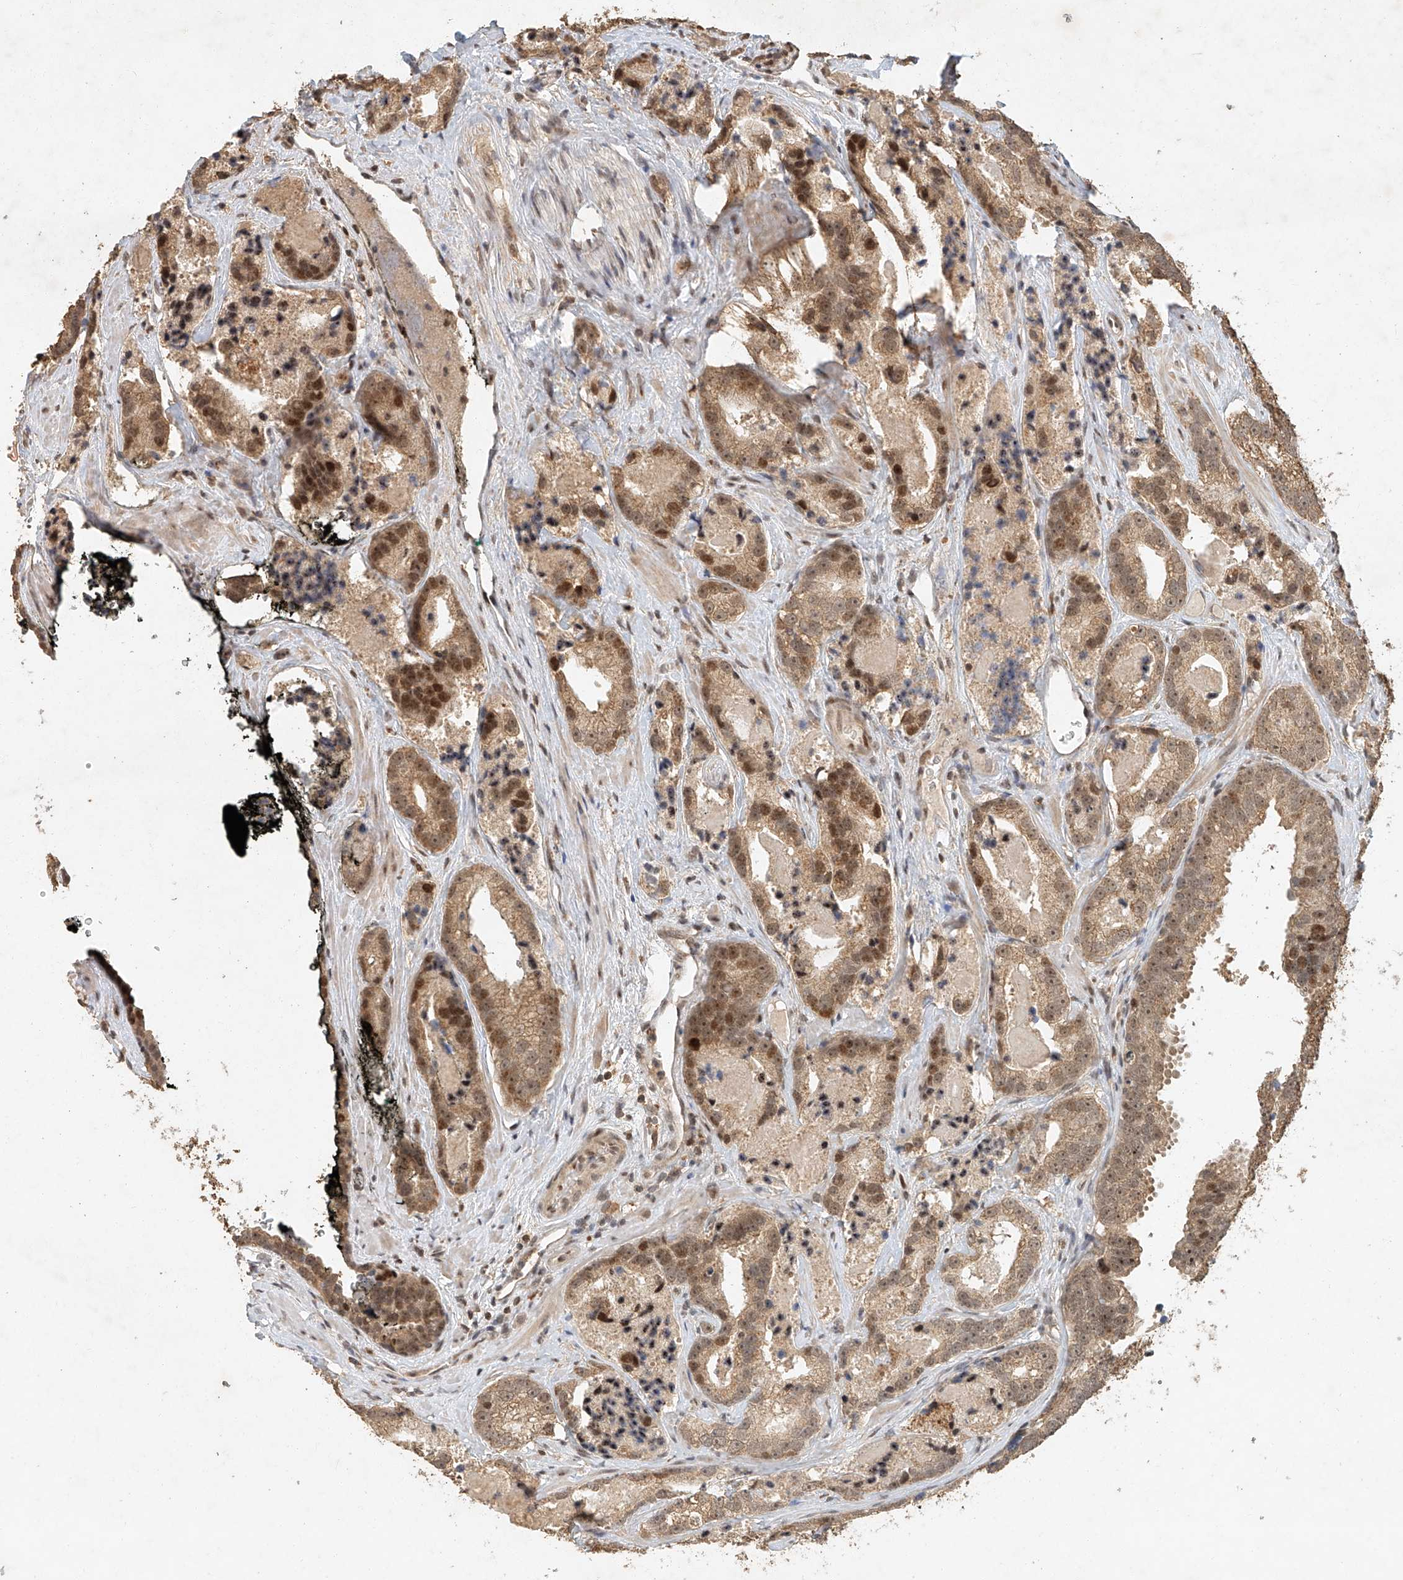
{"staining": {"intensity": "moderate", "quantity": ">75%", "location": "cytoplasmic/membranous,nuclear"}, "tissue": "prostate cancer", "cell_type": "Tumor cells", "image_type": "cancer", "snomed": [{"axis": "morphology", "description": "Adenocarcinoma, High grade"}, {"axis": "topography", "description": "Prostate"}], "caption": "Prostate adenocarcinoma (high-grade) stained with immunohistochemistry exhibits moderate cytoplasmic/membranous and nuclear positivity in approximately >75% of tumor cells.", "gene": "CXorf58", "patient": {"sex": "male", "age": 62}}